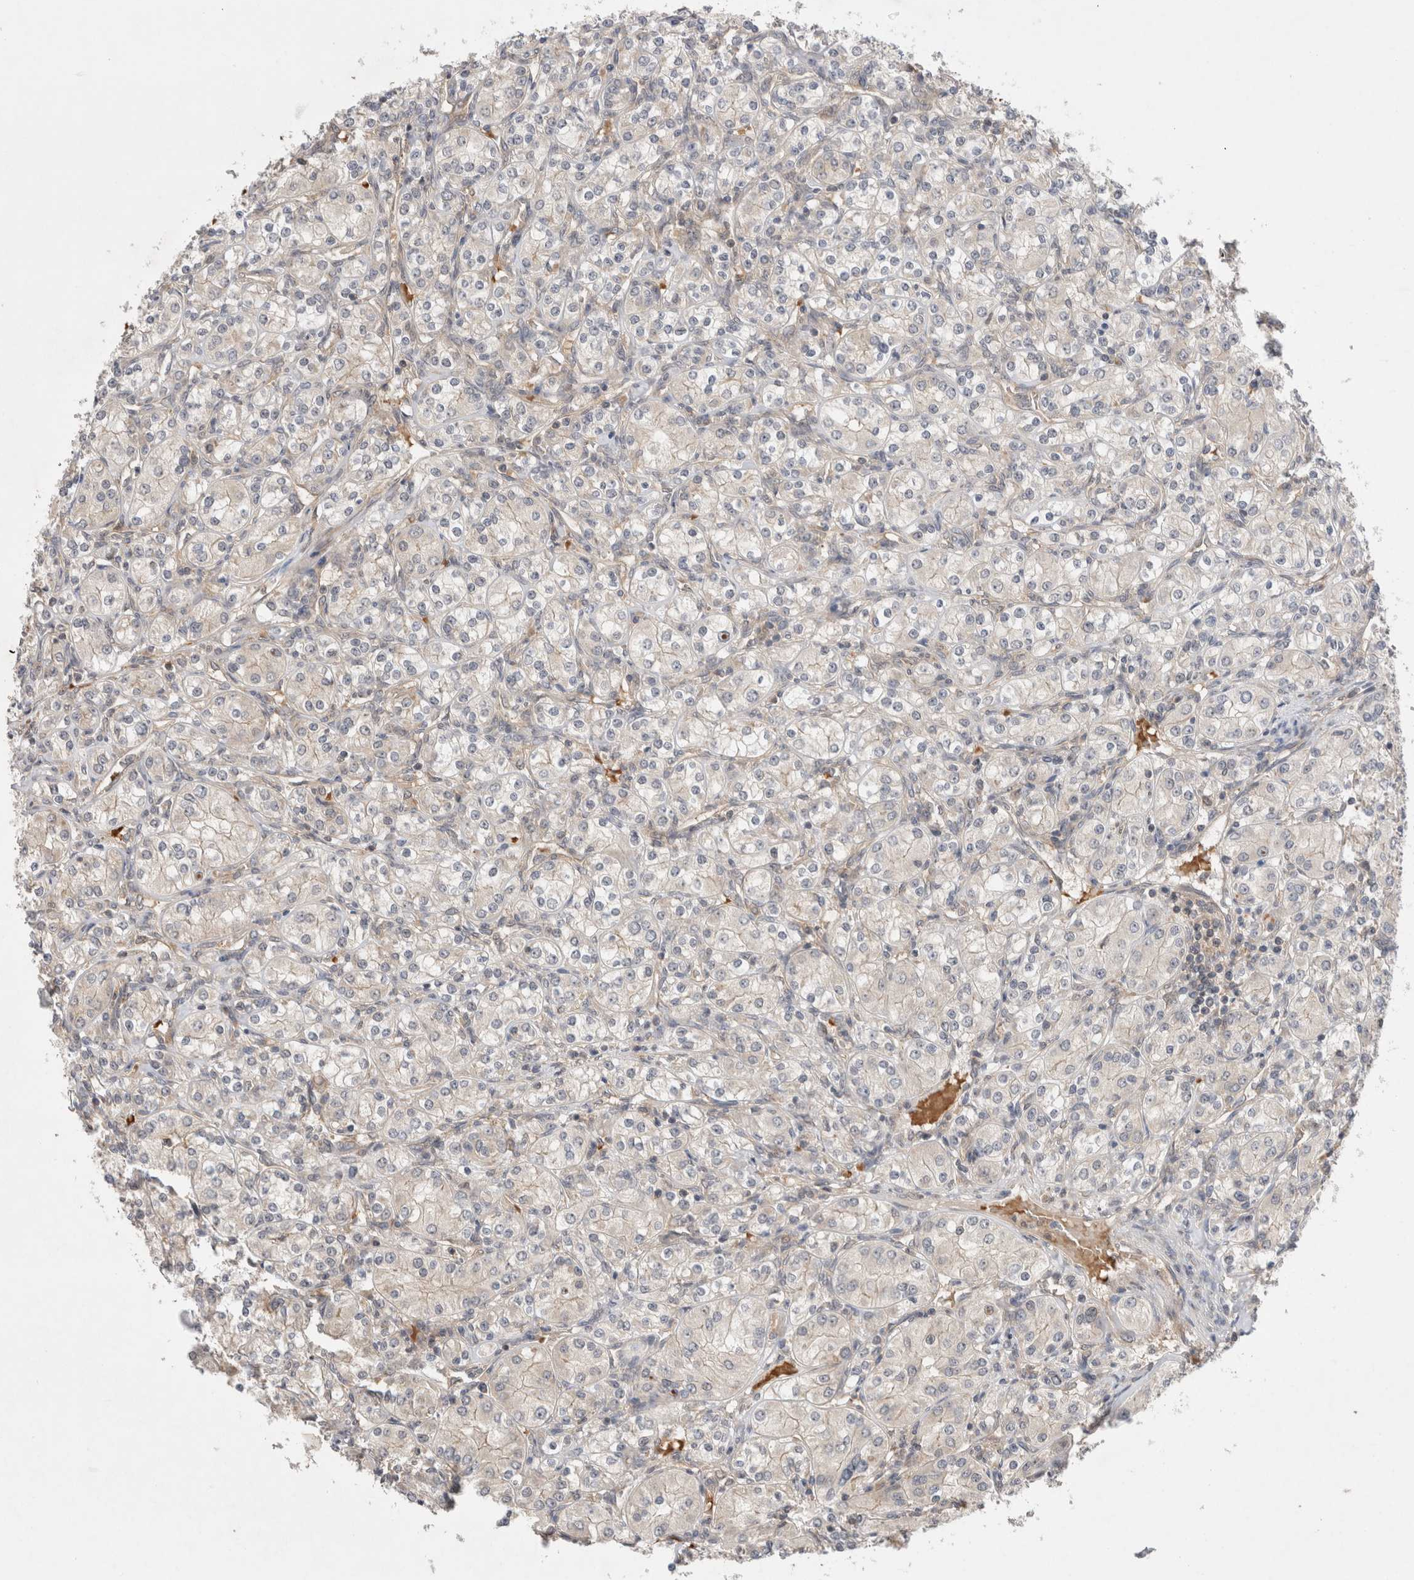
{"staining": {"intensity": "negative", "quantity": "none", "location": "none"}, "tissue": "renal cancer", "cell_type": "Tumor cells", "image_type": "cancer", "snomed": [{"axis": "morphology", "description": "Adenocarcinoma, NOS"}, {"axis": "topography", "description": "Kidney"}], "caption": "Immunohistochemistry (IHC) histopathology image of neoplastic tissue: human adenocarcinoma (renal) stained with DAB demonstrates no significant protein staining in tumor cells.", "gene": "EIF3E", "patient": {"sex": "male", "age": 77}}